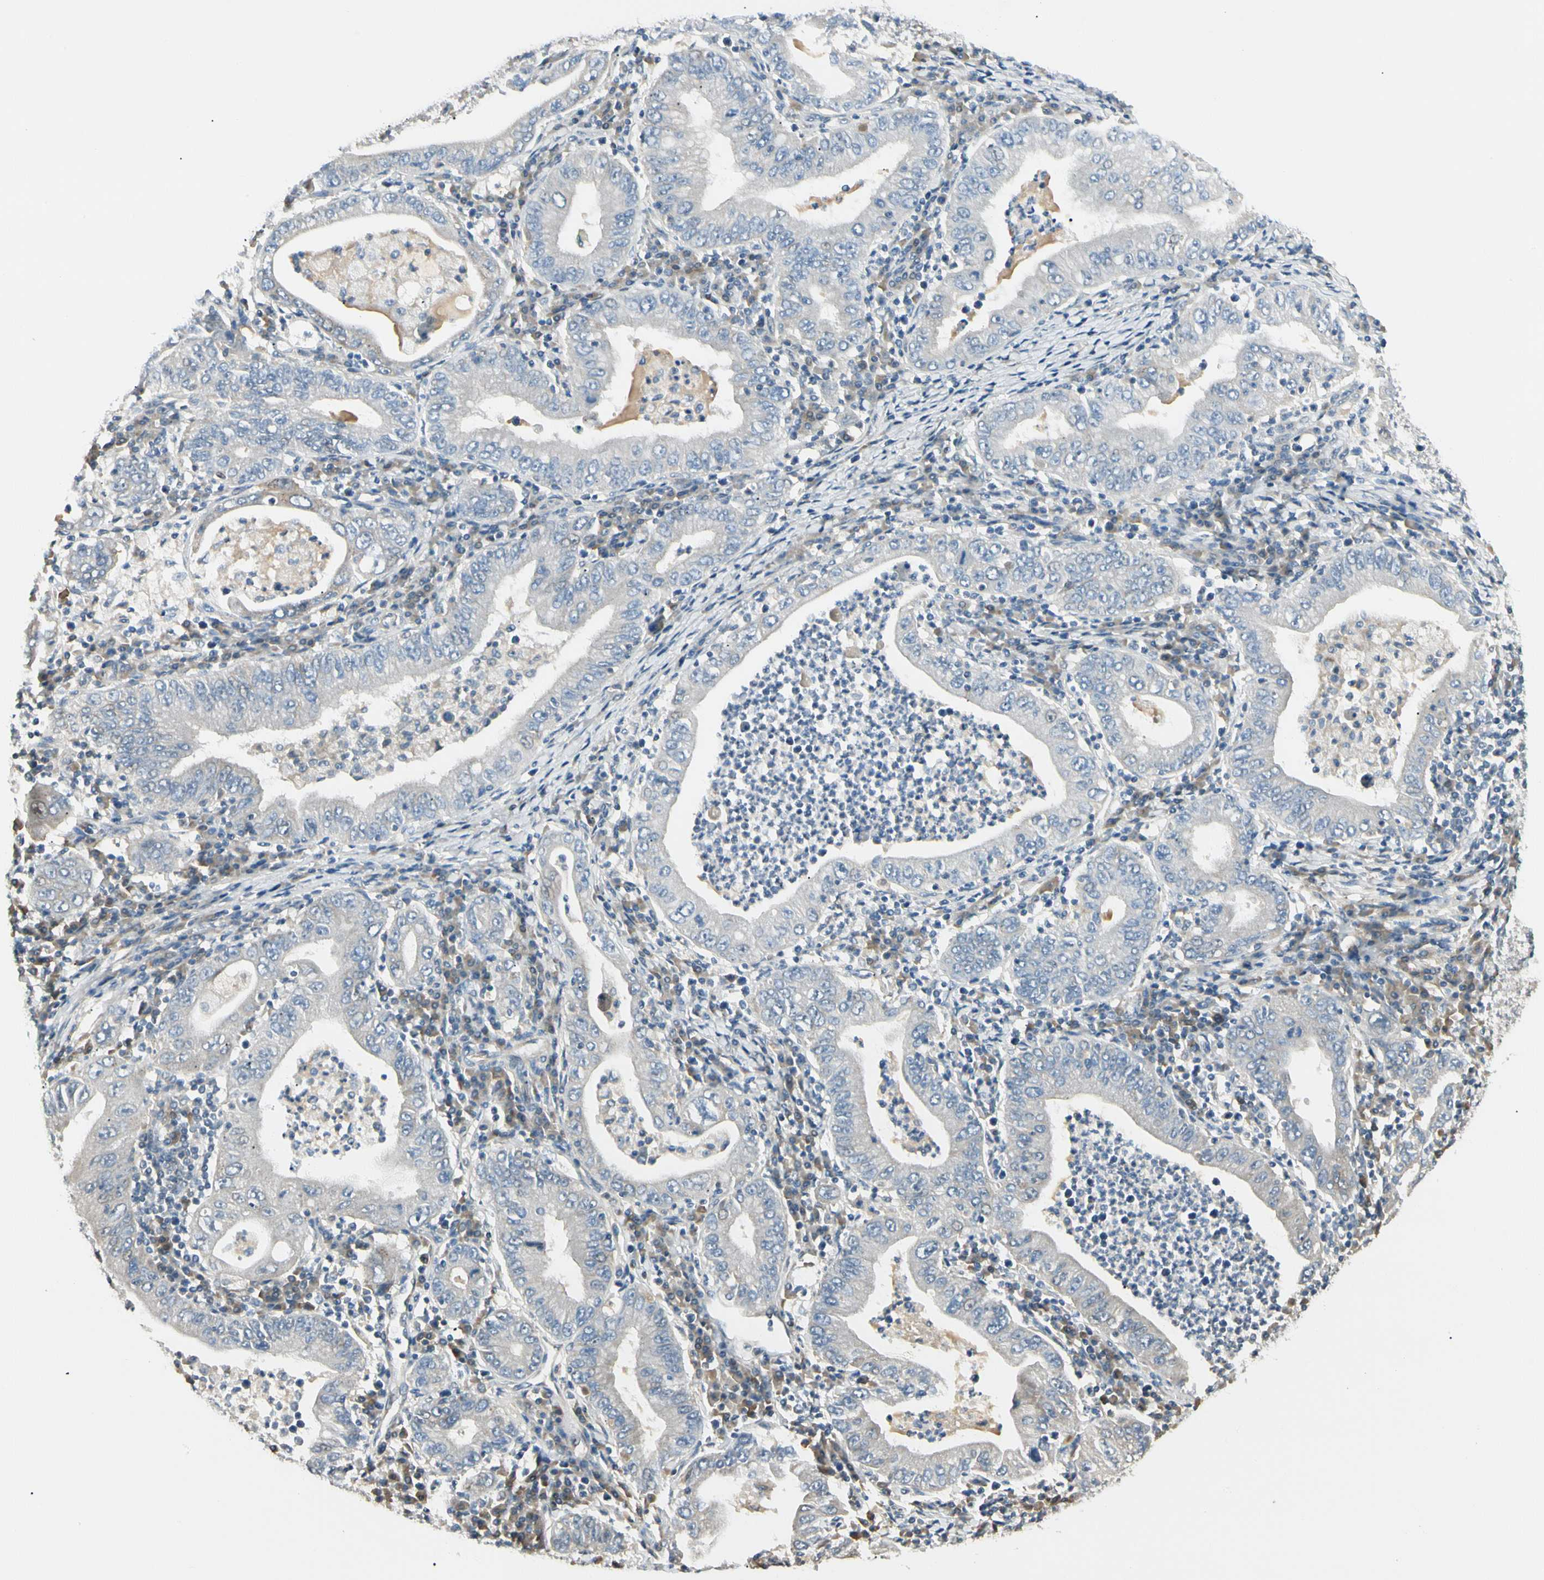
{"staining": {"intensity": "negative", "quantity": "none", "location": "none"}, "tissue": "stomach cancer", "cell_type": "Tumor cells", "image_type": "cancer", "snomed": [{"axis": "morphology", "description": "Normal tissue, NOS"}, {"axis": "morphology", "description": "Adenocarcinoma, NOS"}, {"axis": "topography", "description": "Esophagus"}, {"axis": "topography", "description": "Stomach, upper"}, {"axis": "topography", "description": "Peripheral nerve tissue"}], "caption": "Immunohistochemical staining of stomach cancer reveals no significant expression in tumor cells.", "gene": "P3H2", "patient": {"sex": "male", "age": 62}}